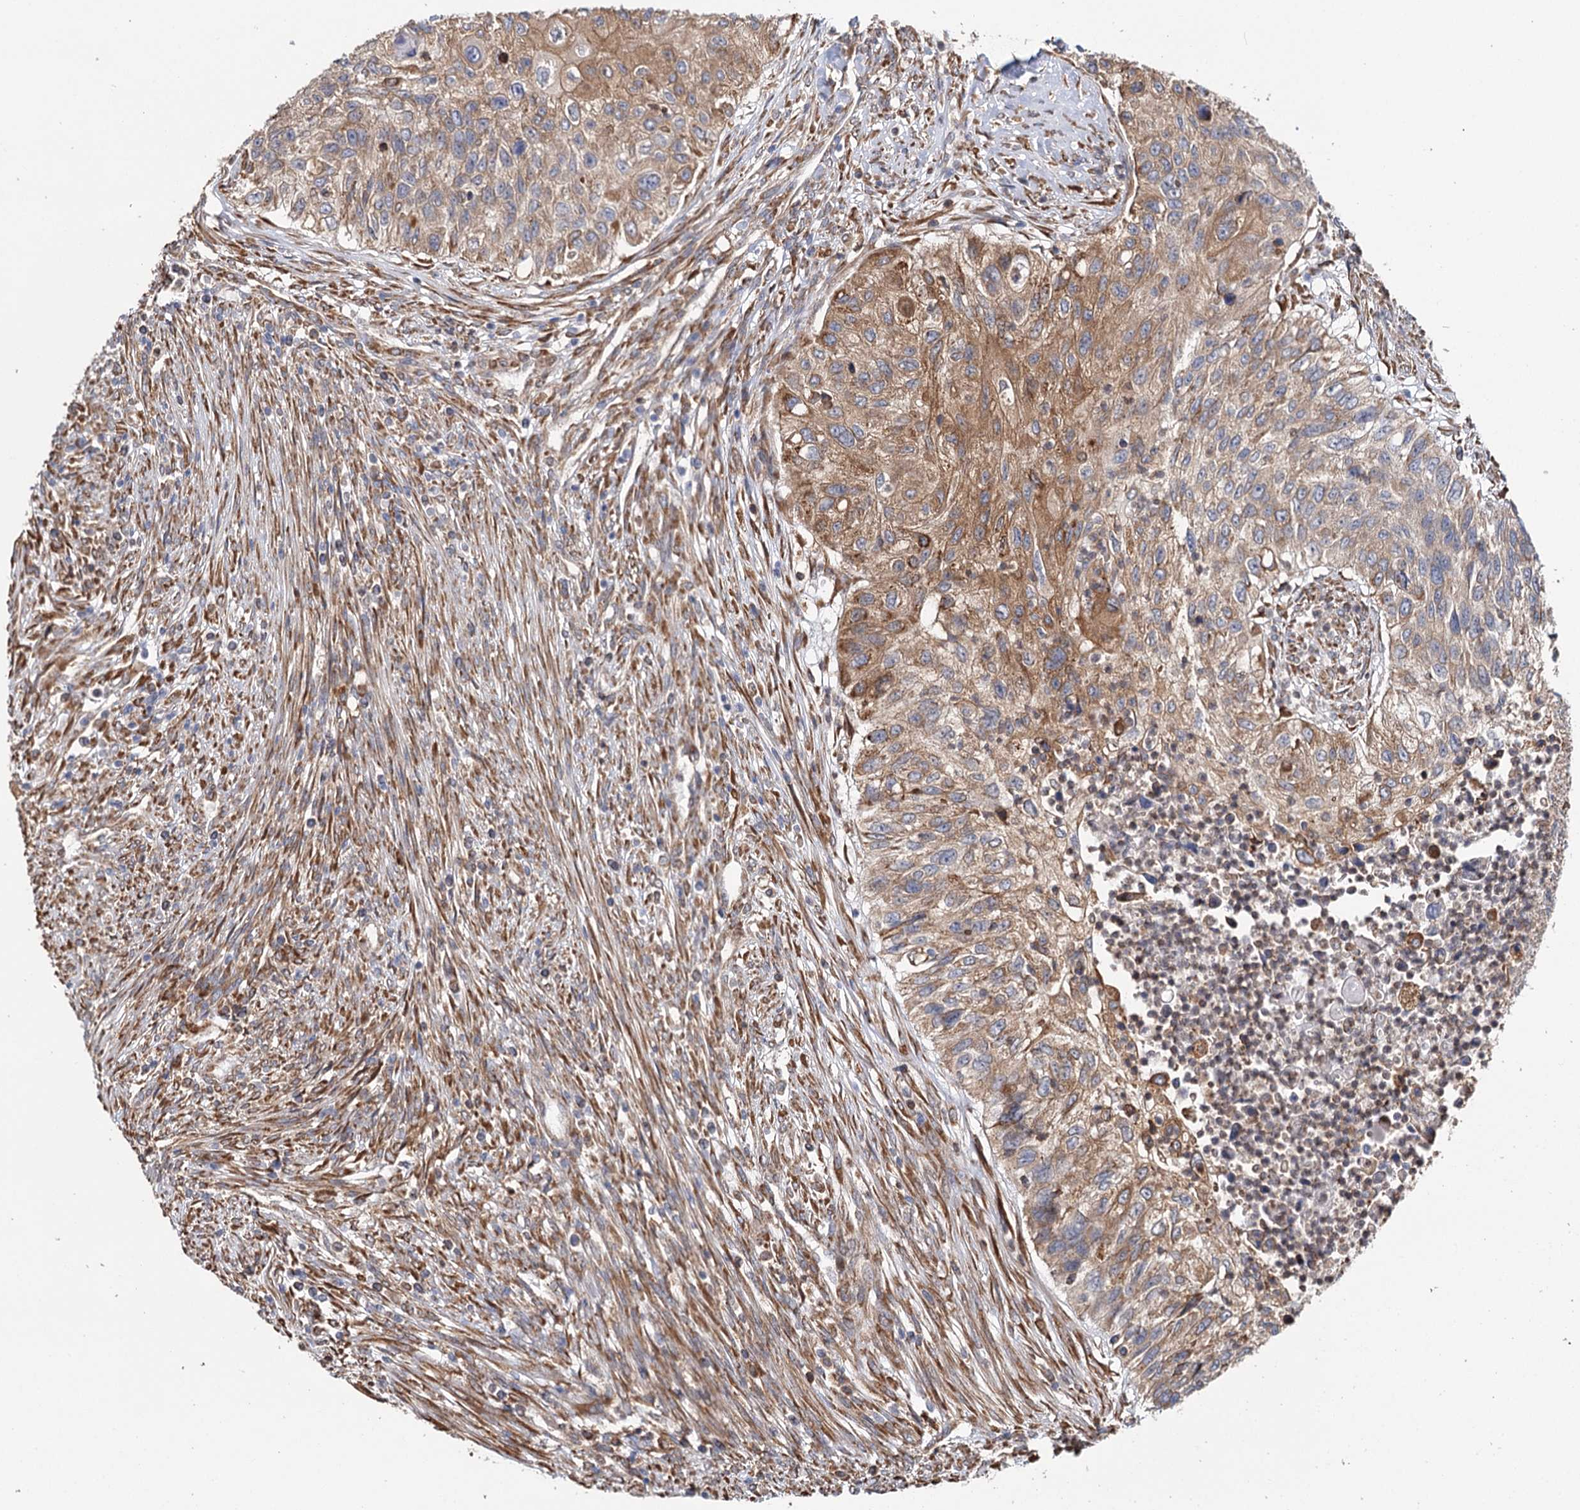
{"staining": {"intensity": "strong", "quantity": "<25%", "location": "cytoplasmic/membranous"}, "tissue": "urothelial cancer", "cell_type": "Tumor cells", "image_type": "cancer", "snomed": [{"axis": "morphology", "description": "Urothelial carcinoma, High grade"}, {"axis": "topography", "description": "Urinary bladder"}], "caption": "The micrograph reveals staining of urothelial carcinoma (high-grade), revealing strong cytoplasmic/membranous protein positivity (brown color) within tumor cells.", "gene": "VEGFA", "patient": {"sex": "female", "age": 60}}